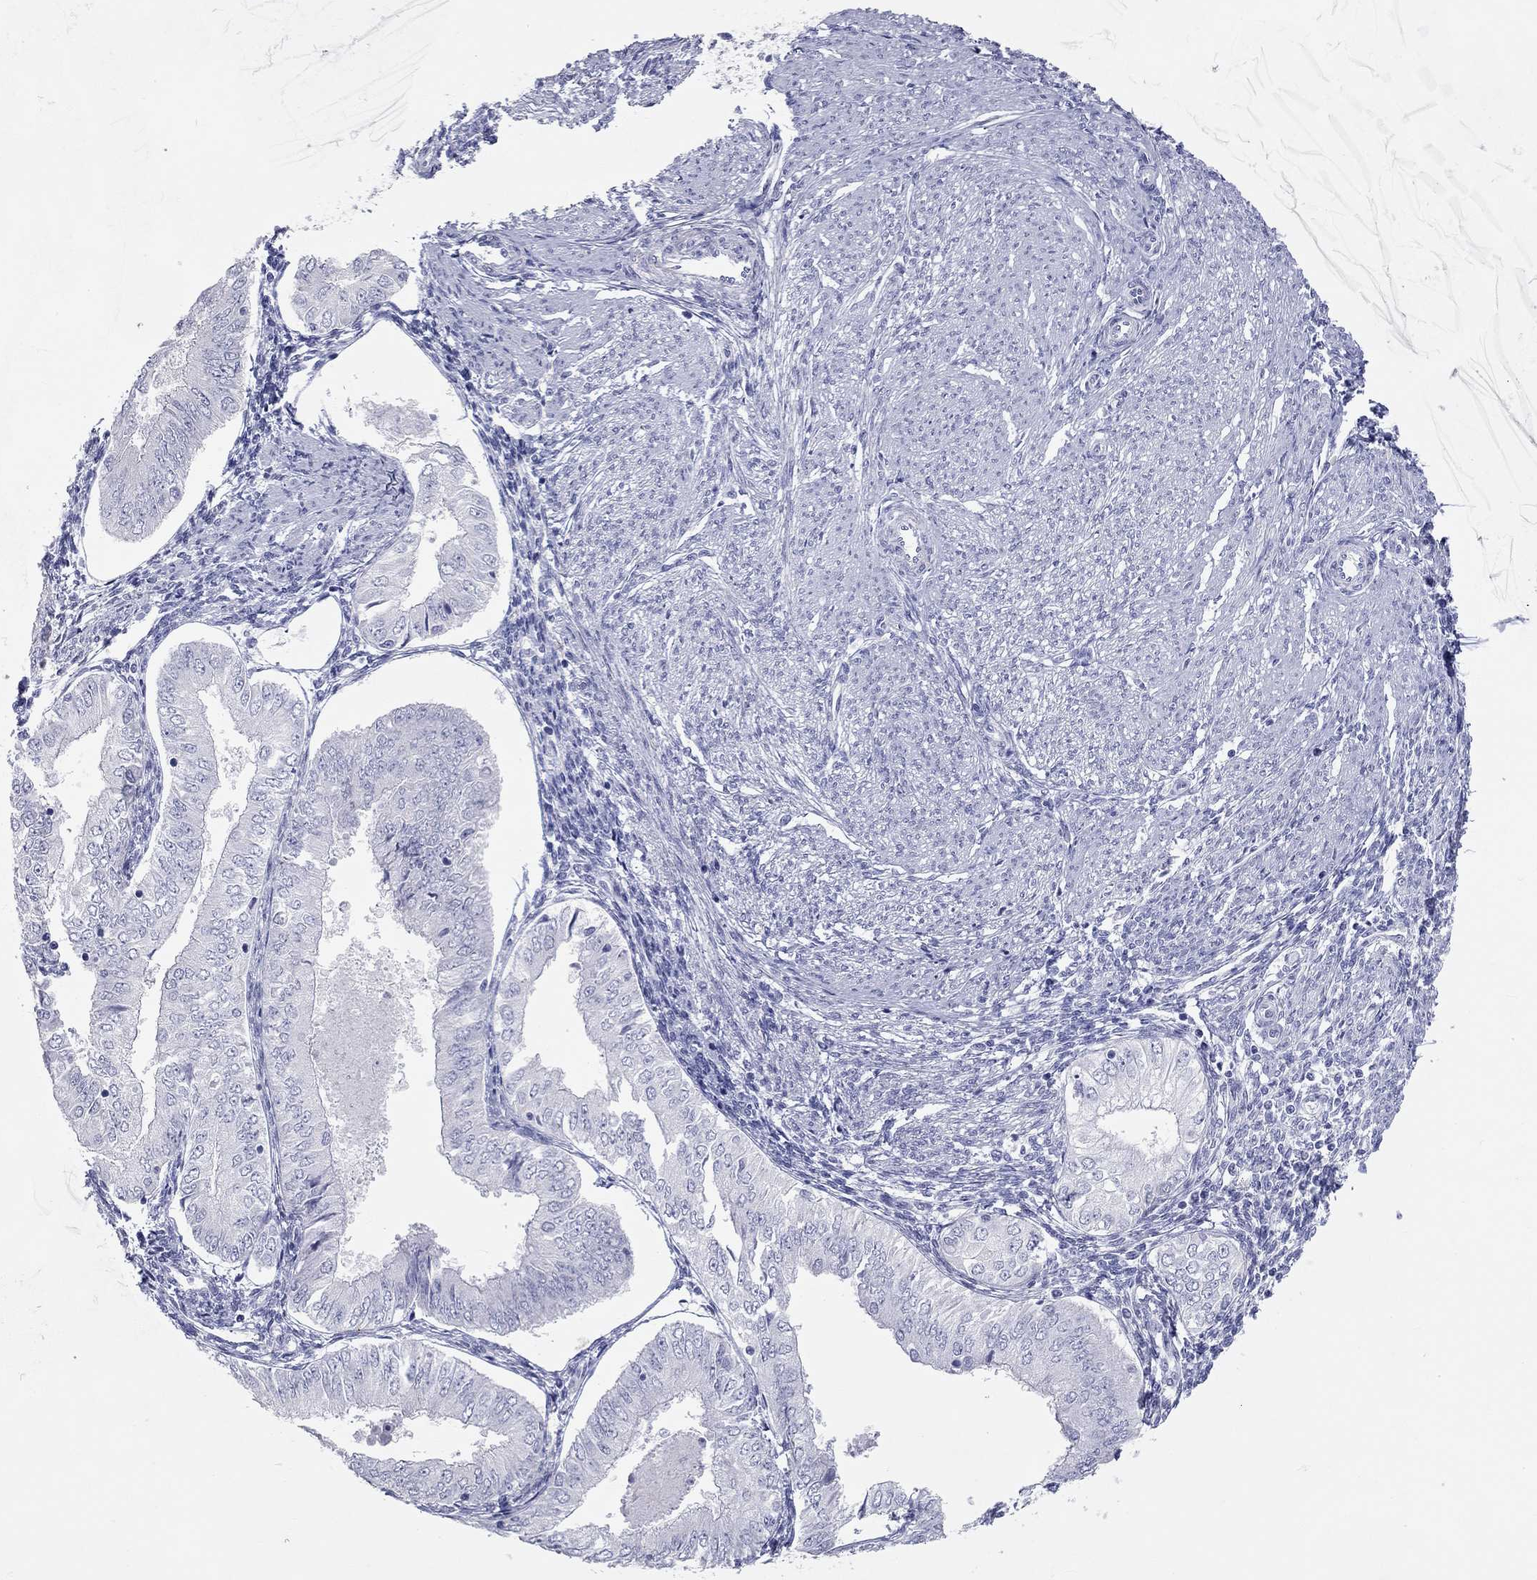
{"staining": {"intensity": "negative", "quantity": "none", "location": "none"}, "tissue": "endometrial cancer", "cell_type": "Tumor cells", "image_type": "cancer", "snomed": [{"axis": "morphology", "description": "Adenocarcinoma, NOS"}, {"axis": "topography", "description": "Endometrium"}], "caption": "IHC histopathology image of neoplastic tissue: endometrial adenocarcinoma stained with DAB shows no significant protein staining in tumor cells.", "gene": "PCDHGC5", "patient": {"sex": "female", "age": 53}}